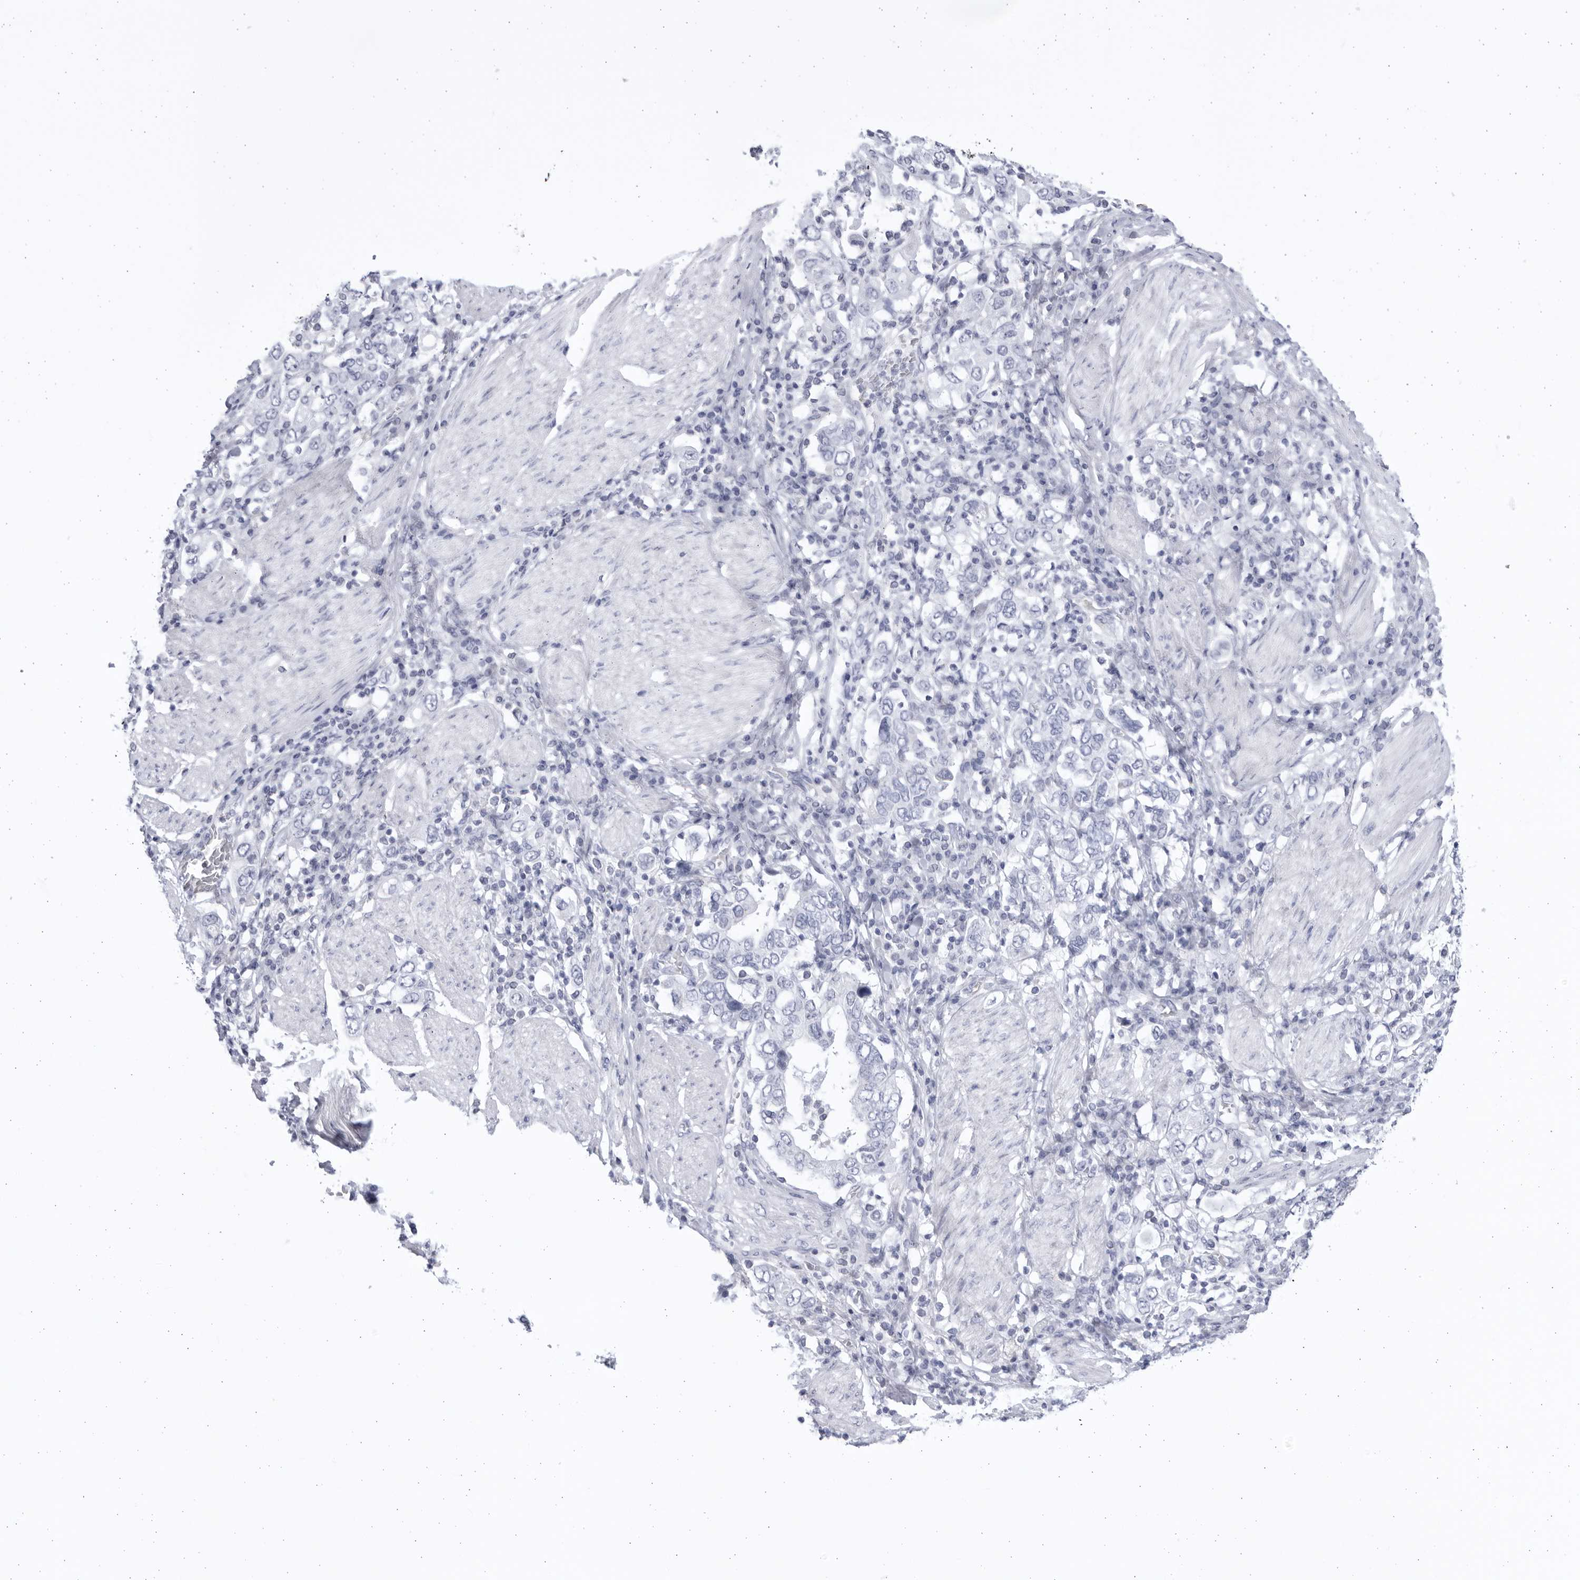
{"staining": {"intensity": "negative", "quantity": "none", "location": "none"}, "tissue": "stomach cancer", "cell_type": "Tumor cells", "image_type": "cancer", "snomed": [{"axis": "morphology", "description": "Adenocarcinoma, NOS"}, {"axis": "topography", "description": "Stomach, upper"}], "caption": "This image is of stomach adenocarcinoma stained with IHC to label a protein in brown with the nuclei are counter-stained blue. There is no staining in tumor cells.", "gene": "CCDC181", "patient": {"sex": "male", "age": 62}}